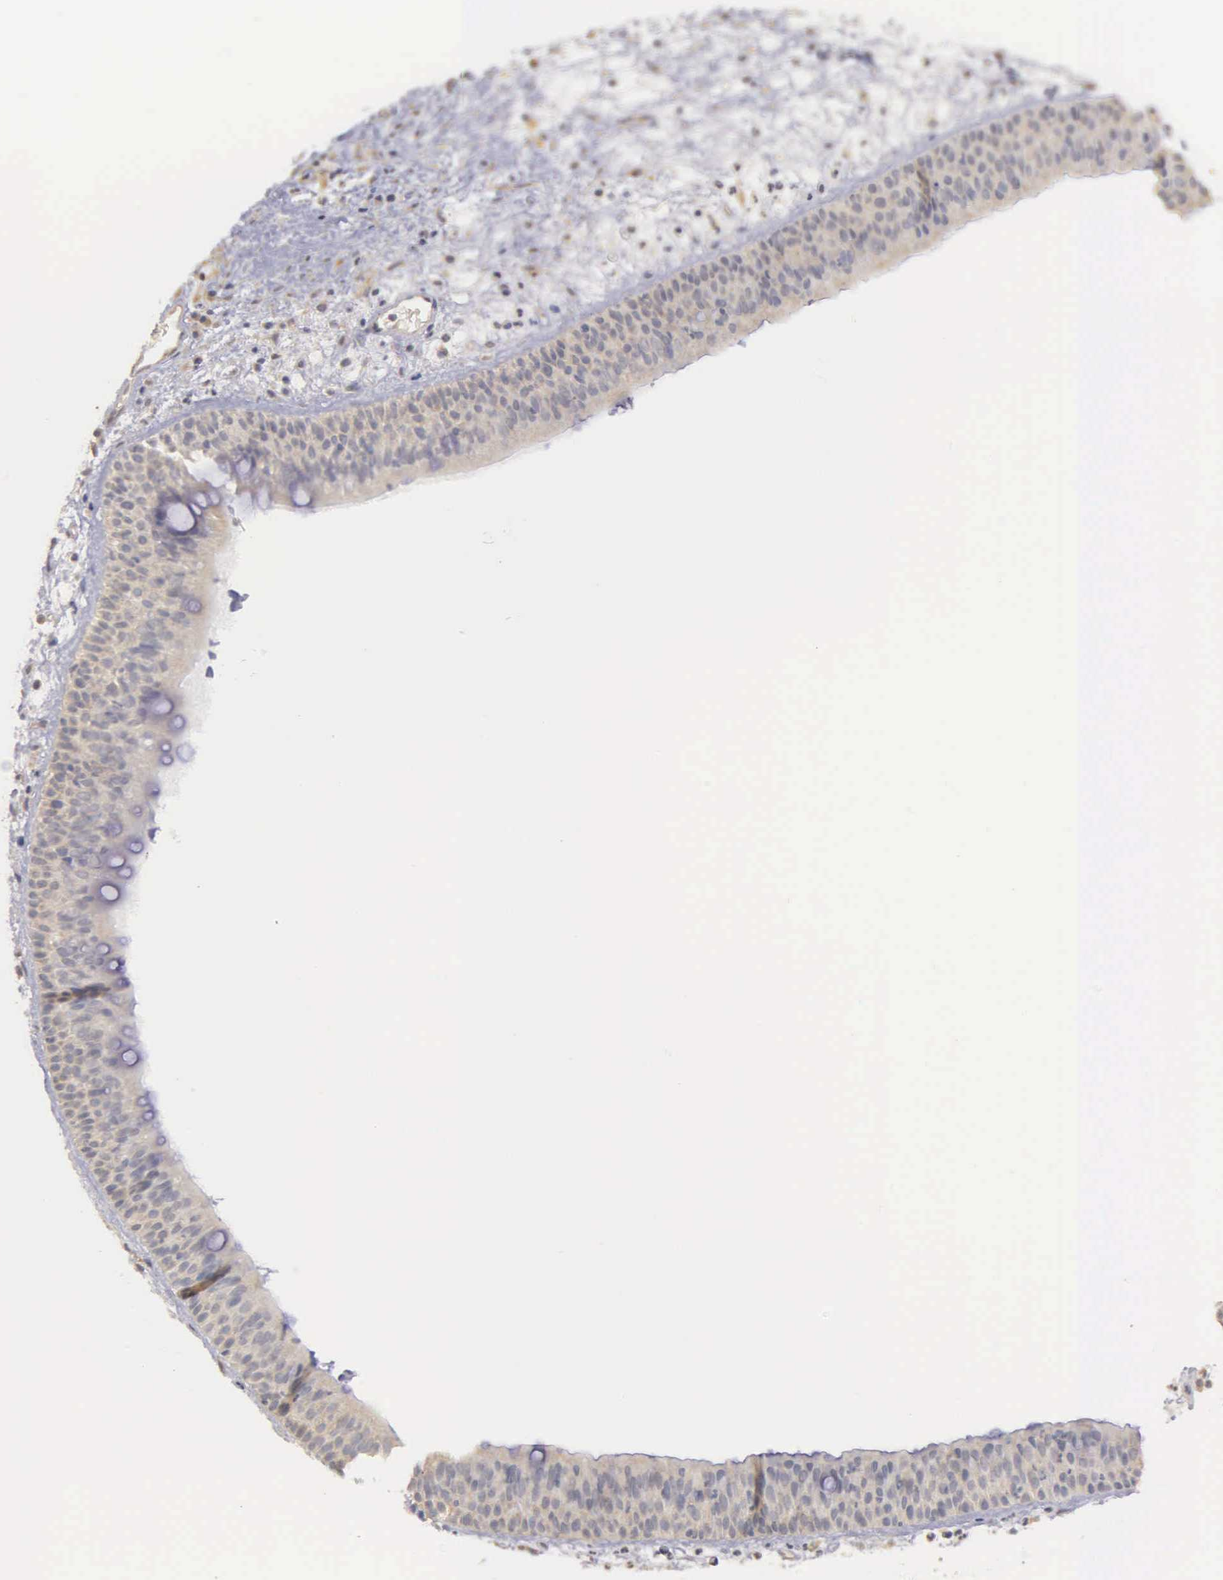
{"staining": {"intensity": "weak", "quantity": ">75%", "location": "cytoplasmic/membranous"}, "tissue": "nasopharynx", "cell_type": "Respiratory epithelial cells", "image_type": "normal", "snomed": [{"axis": "morphology", "description": "Normal tissue, NOS"}, {"axis": "topography", "description": "Nasopharynx"}], "caption": "This histopathology image exhibits immunohistochemistry staining of unremarkable nasopharynx, with low weak cytoplasmic/membranous expression in about >75% of respiratory epithelial cells.", "gene": "RTL10", "patient": {"sex": "male", "age": 63}}